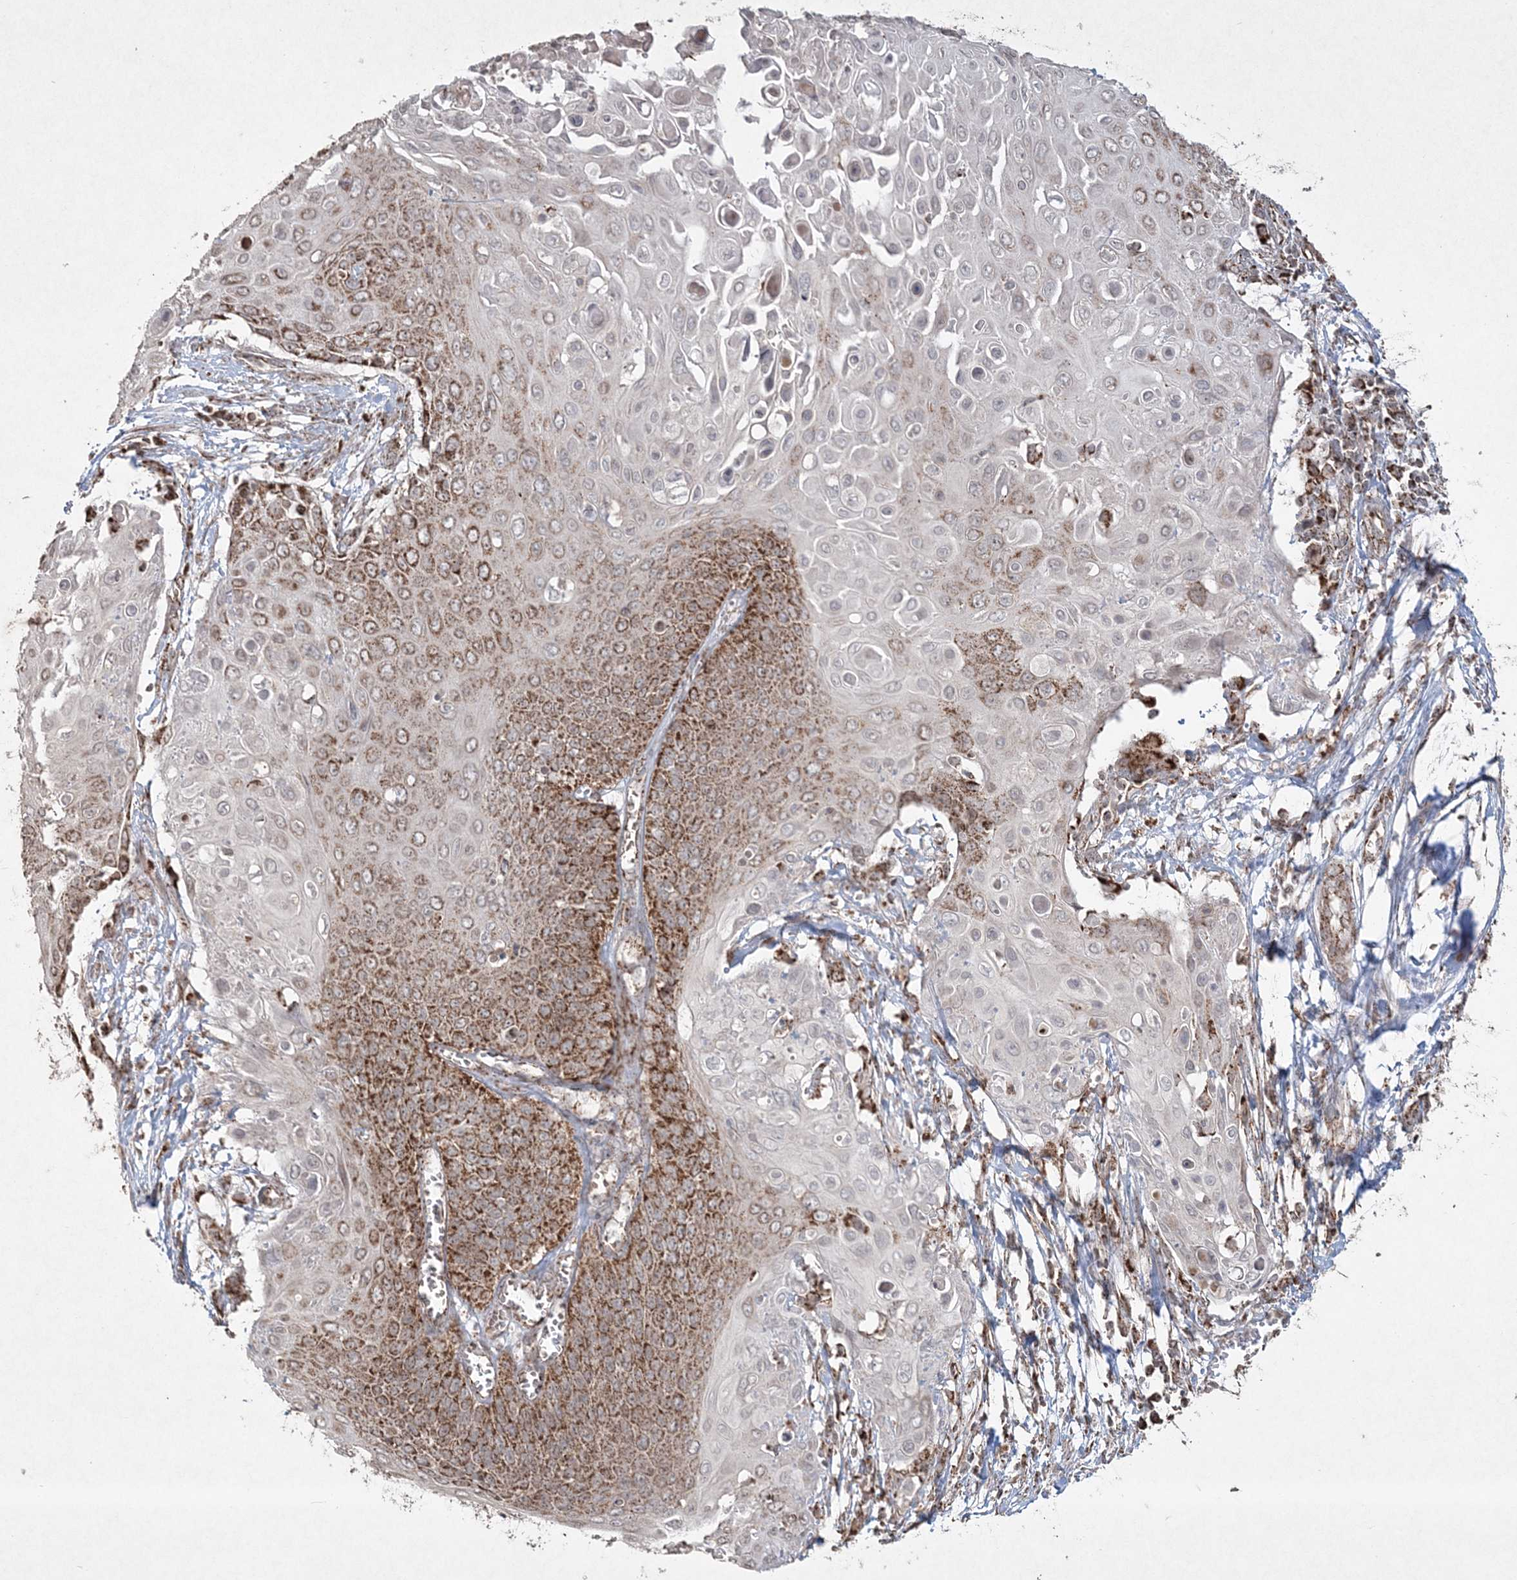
{"staining": {"intensity": "strong", "quantity": ">75%", "location": "cytoplasmic/membranous"}, "tissue": "cervical cancer", "cell_type": "Tumor cells", "image_type": "cancer", "snomed": [{"axis": "morphology", "description": "Squamous cell carcinoma, NOS"}, {"axis": "topography", "description": "Cervix"}], "caption": "Human cervical squamous cell carcinoma stained with a protein marker shows strong staining in tumor cells.", "gene": "LRPPRC", "patient": {"sex": "female", "age": 39}}